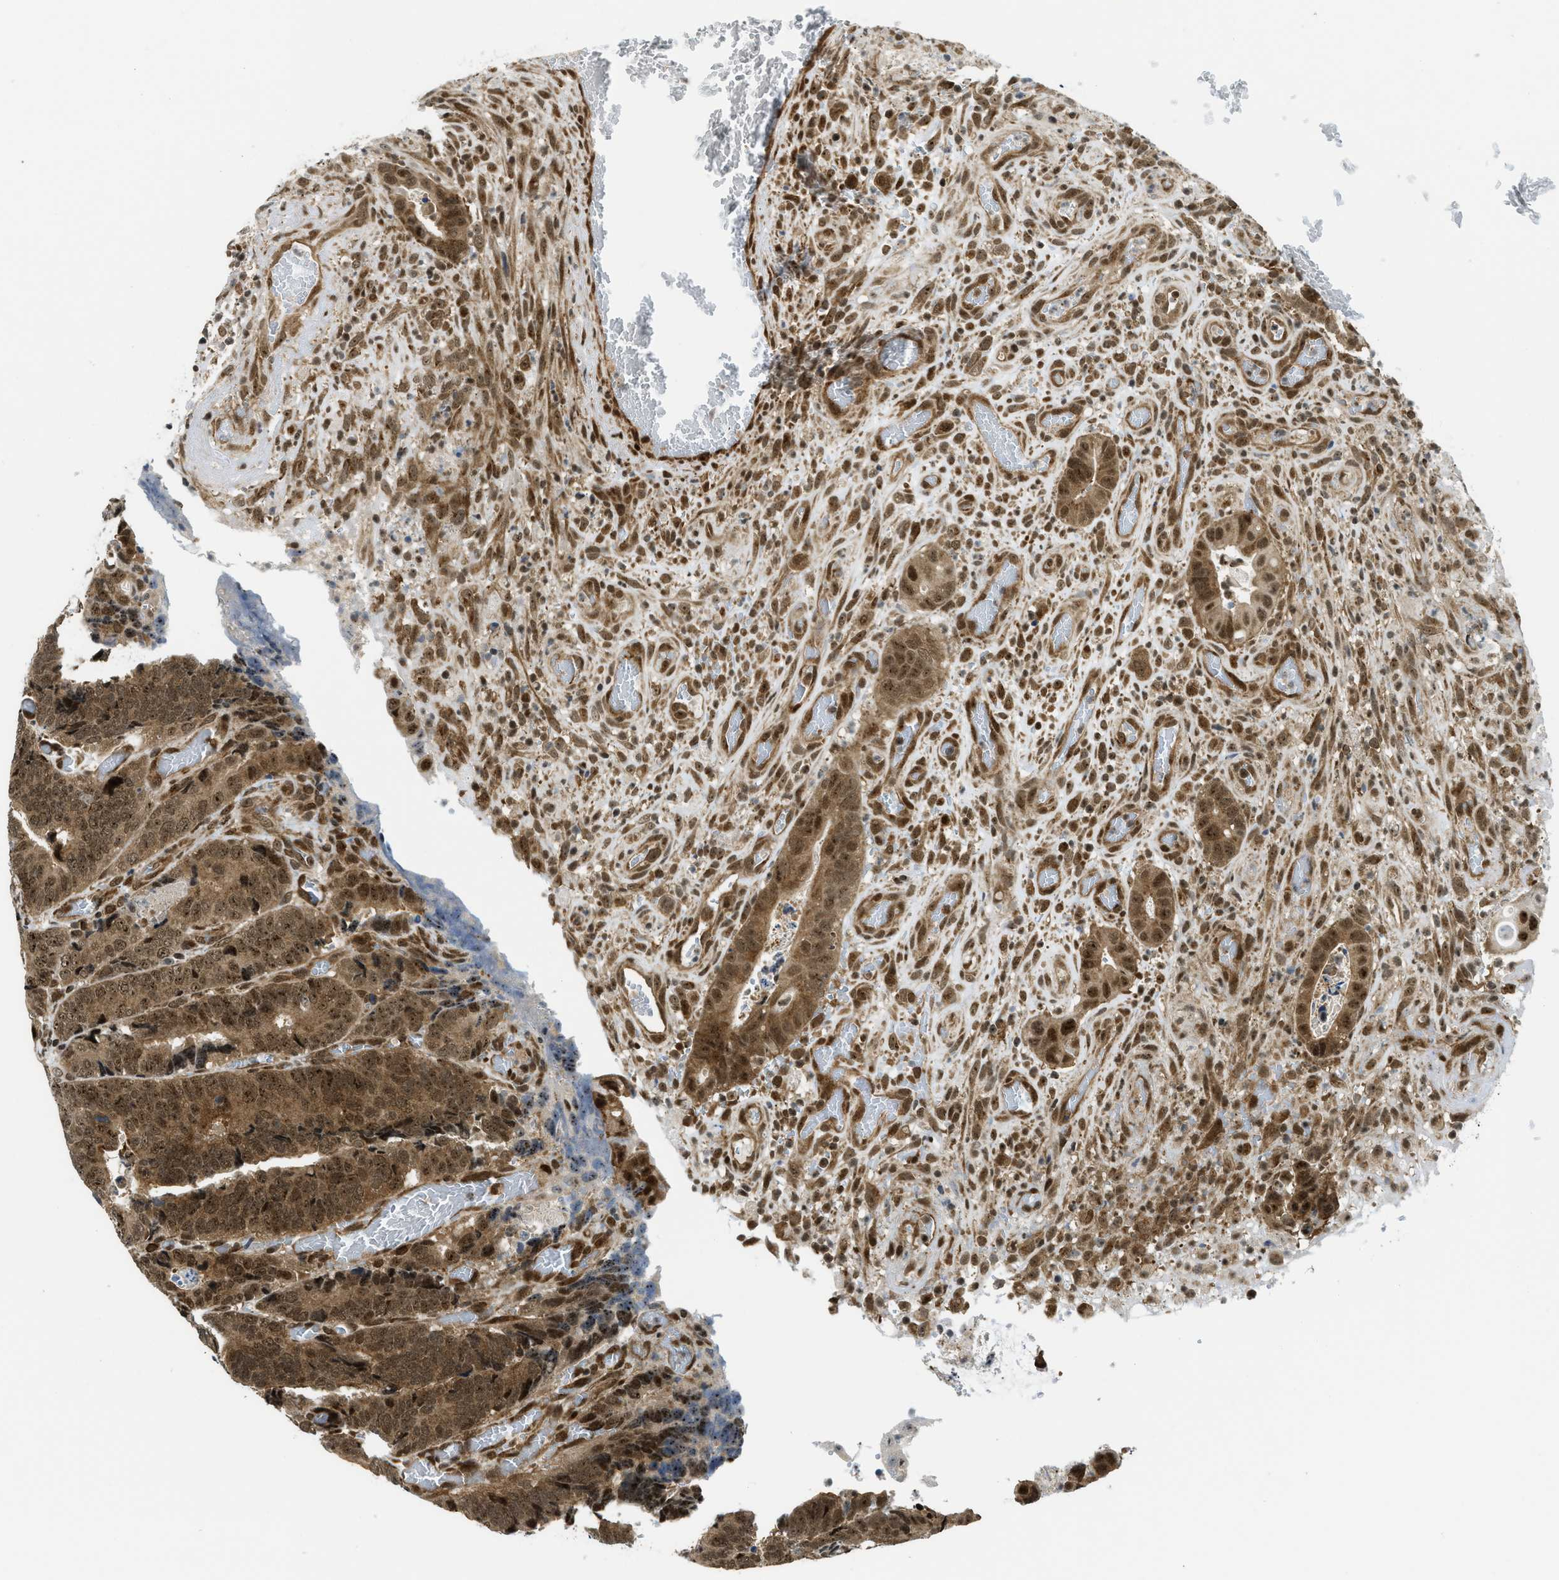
{"staining": {"intensity": "moderate", "quantity": ">75%", "location": "cytoplasmic/membranous,nuclear"}, "tissue": "colorectal cancer", "cell_type": "Tumor cells", "image_type": "cancer", "snomed": [{"axis": "morphology", "description": "Adenocarcinoma, NOS"}, {"axis": "topography", "description": "Colon"}], "caption": "Colorectal cancer stained with IHC reveals moderate cytoplasmic/membranous and nuclear staining in approximately >75% of tumor cells.", "gene": "TACC1", "patient": {"sex": "male", "age": 72}}